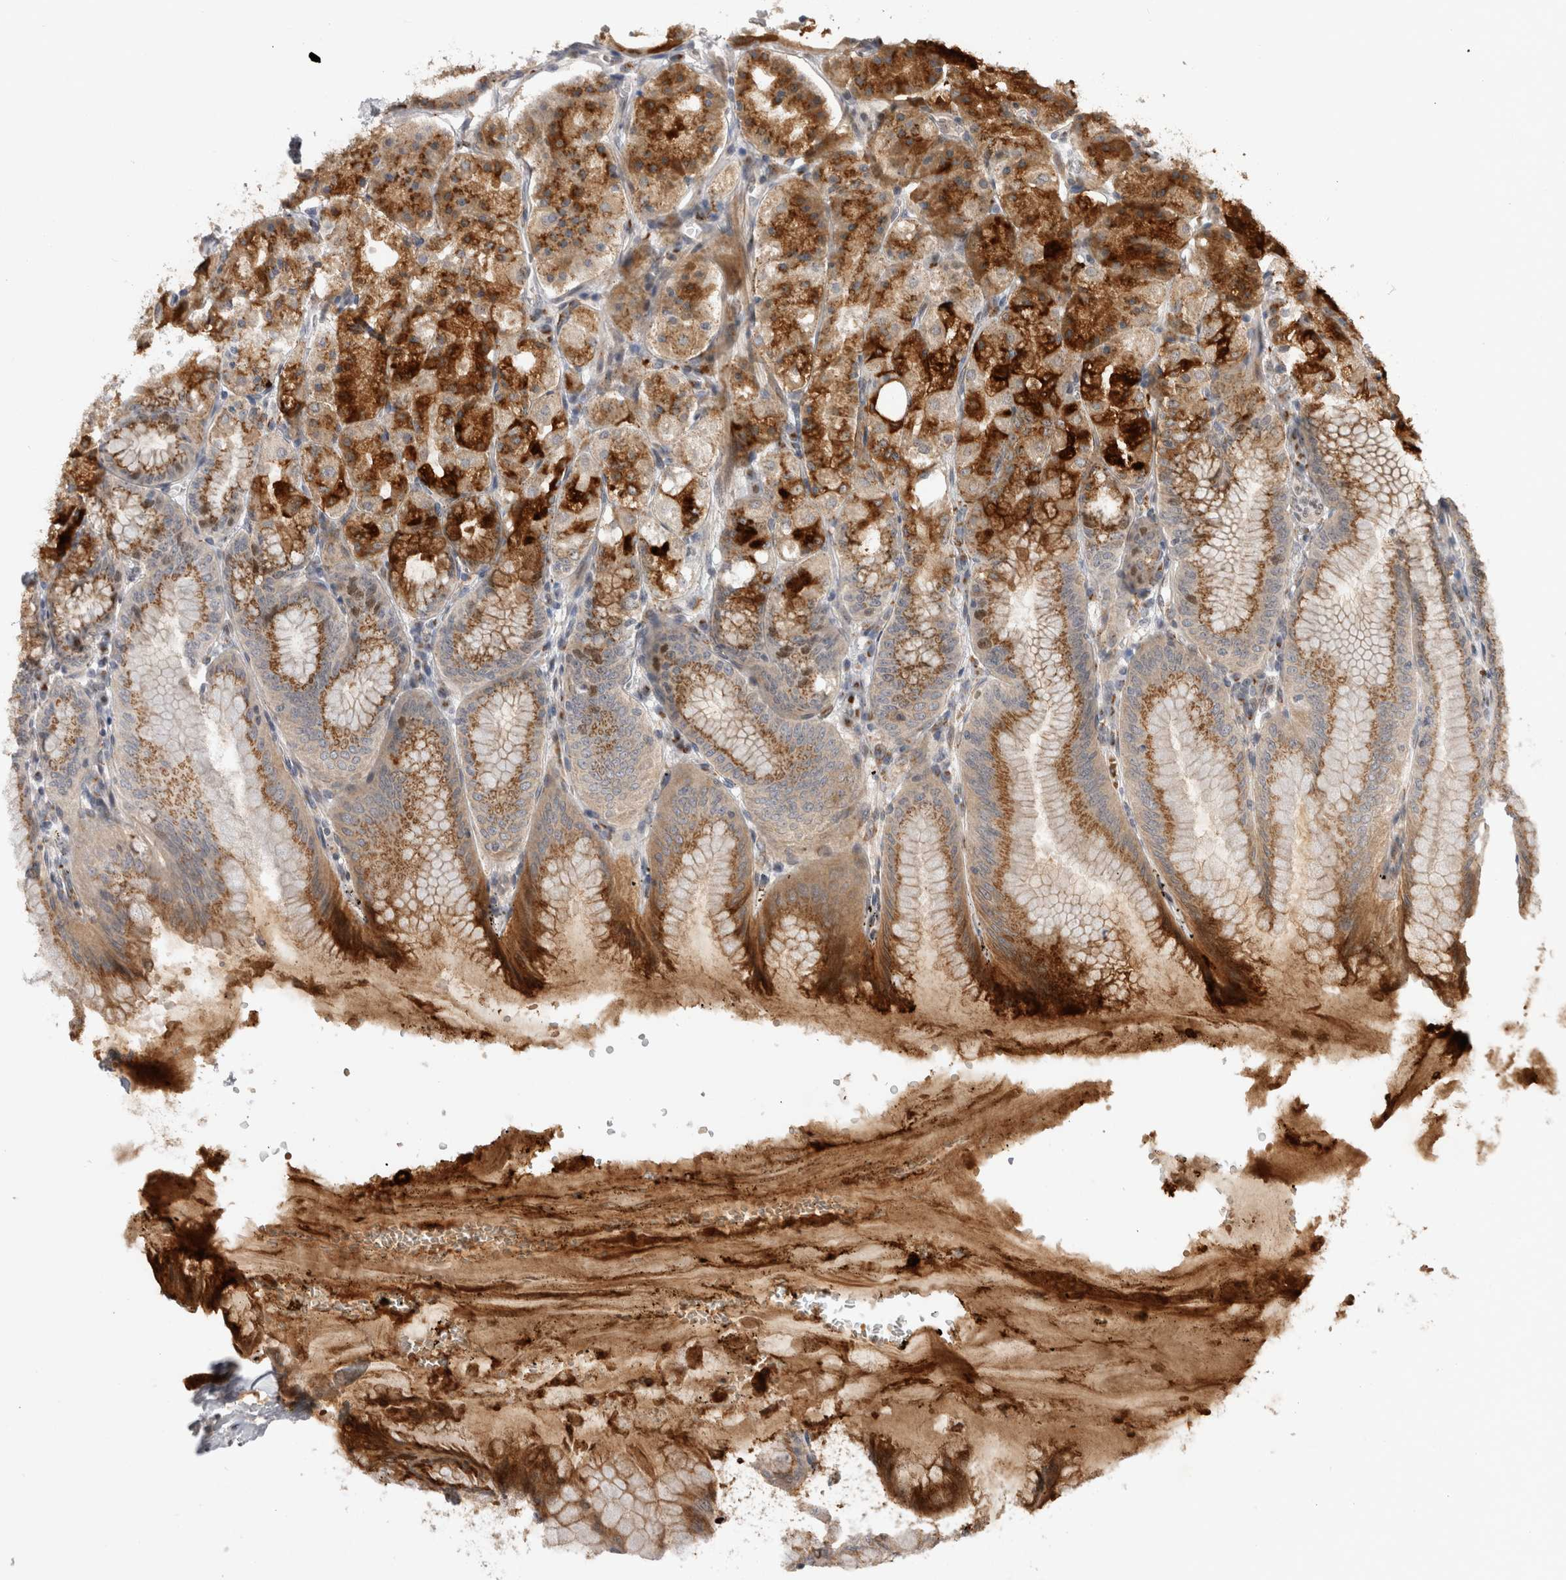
{"staining": {"intensity": "strong", "quantity": ">75%", "location": "cytoplasmic/membranous"}, "tissue": "stomach", "cell_type": "Glandular cells", "image_type": "normal", "snomed": [{"axis": "morphology", "description": "Normal tissue, NOS"}, {"axis": "topography", "description": "Stomach, lower"}], "caption": "Stomach stained with immunohistochemistry reveals strong cytoplasmic/membranous expression in about >75% of glandular cells. (Stains: DAB (3,3'-diaminobenzidine) in brown, nuclei in blue, Microscopy: brightfield microscopy at high magnification).", "gene": "TMEM65", "patient": {"sex": "male", "age": 71}}